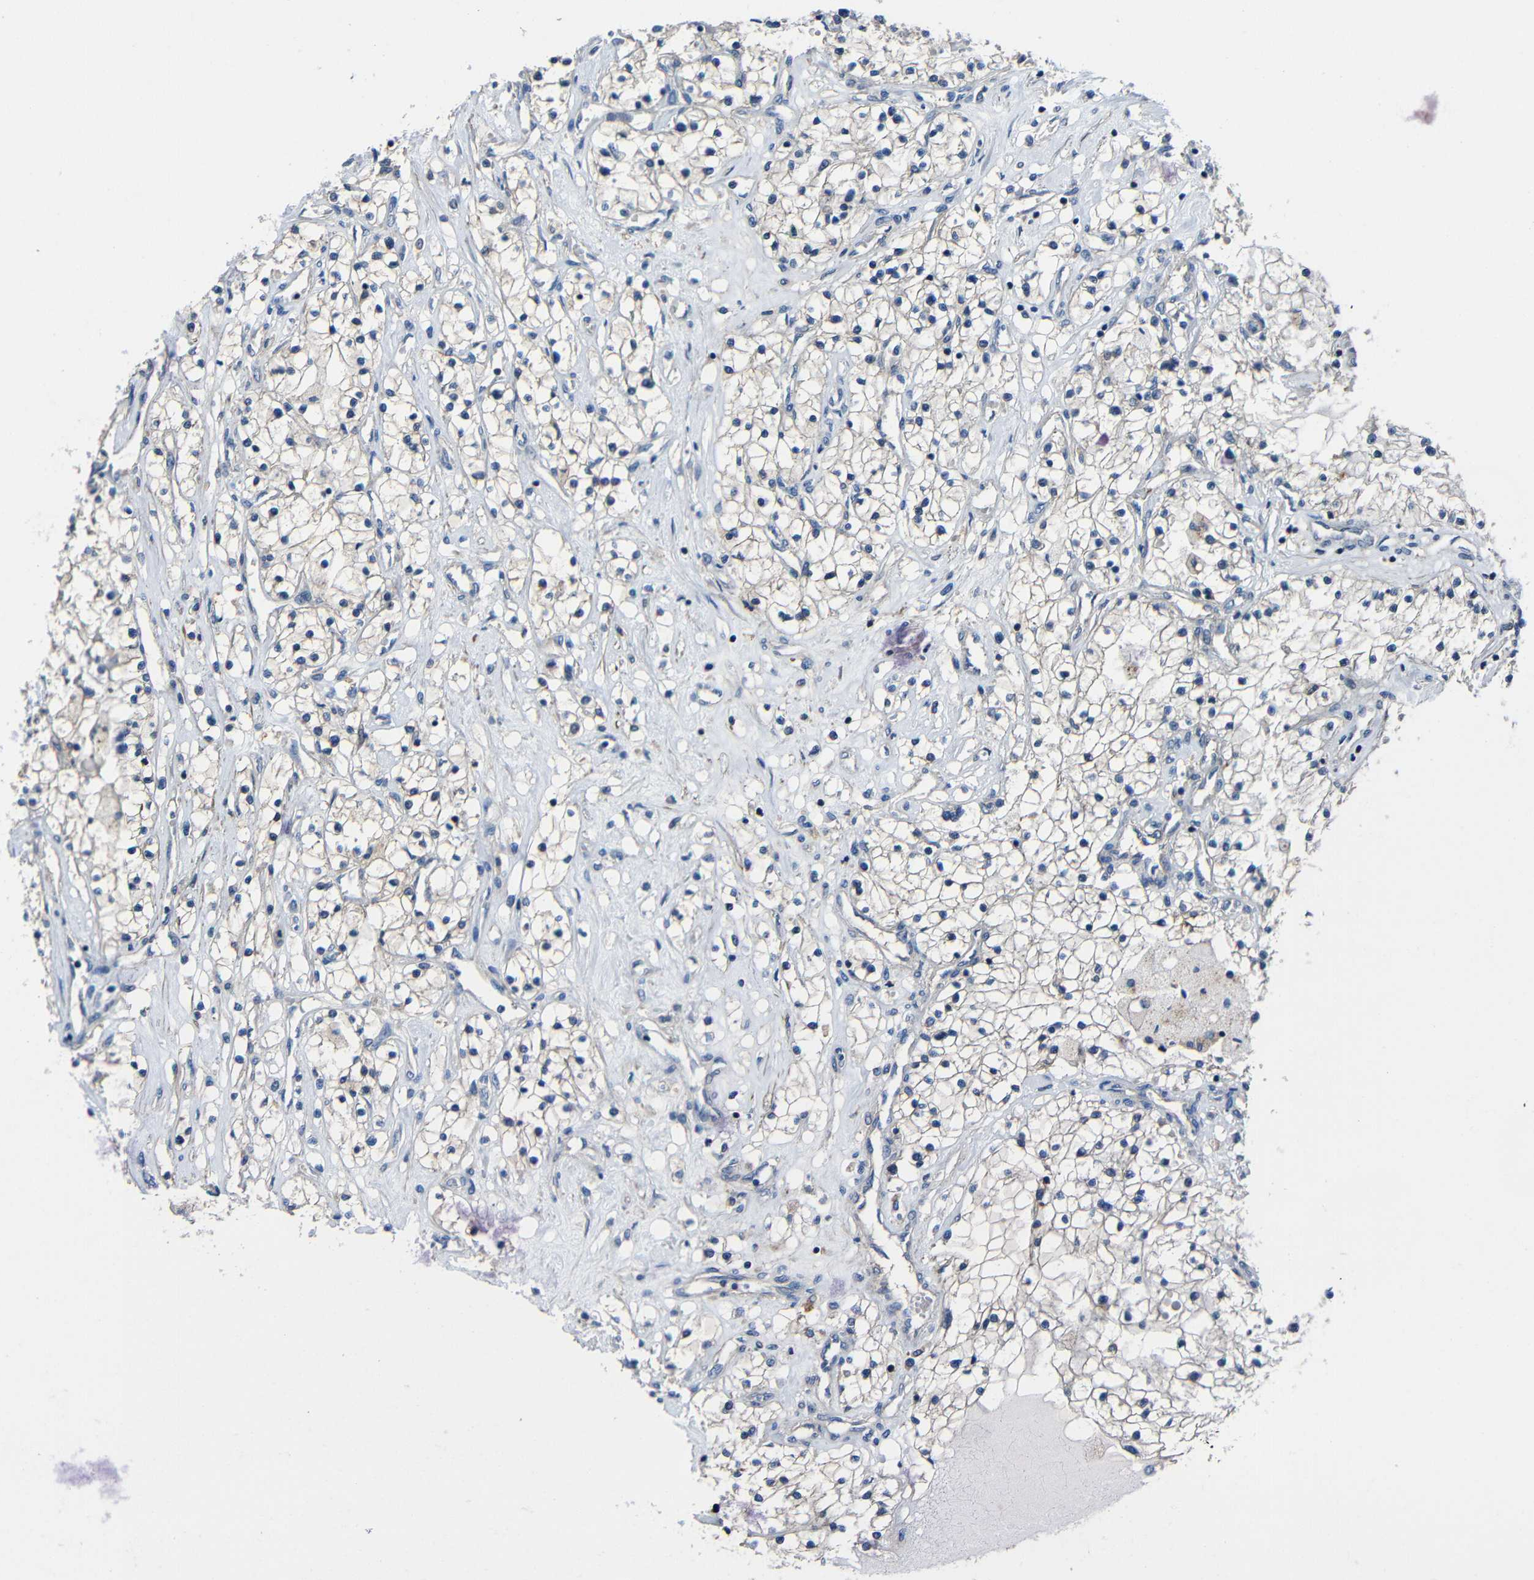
{"staining": {"intensity": "weak", "quantity": "<25%", "location": "cytoplasmic/membranous"}, "tissue": "renal cancer", "cell_type": "Tumor cells", "image_type": "cancer", "snomed": [{"axis": "morphology", "description": "Adenocarcinoma, NOS"}, {"axis": "topography", "description": "Kidney"}], "caption": "Human renal cancer stained for a protein using immunohistochemistry shows no positivity in tumor cells.", "gene": "GDI1", "patient": {"sex": "male", "age": 68}}